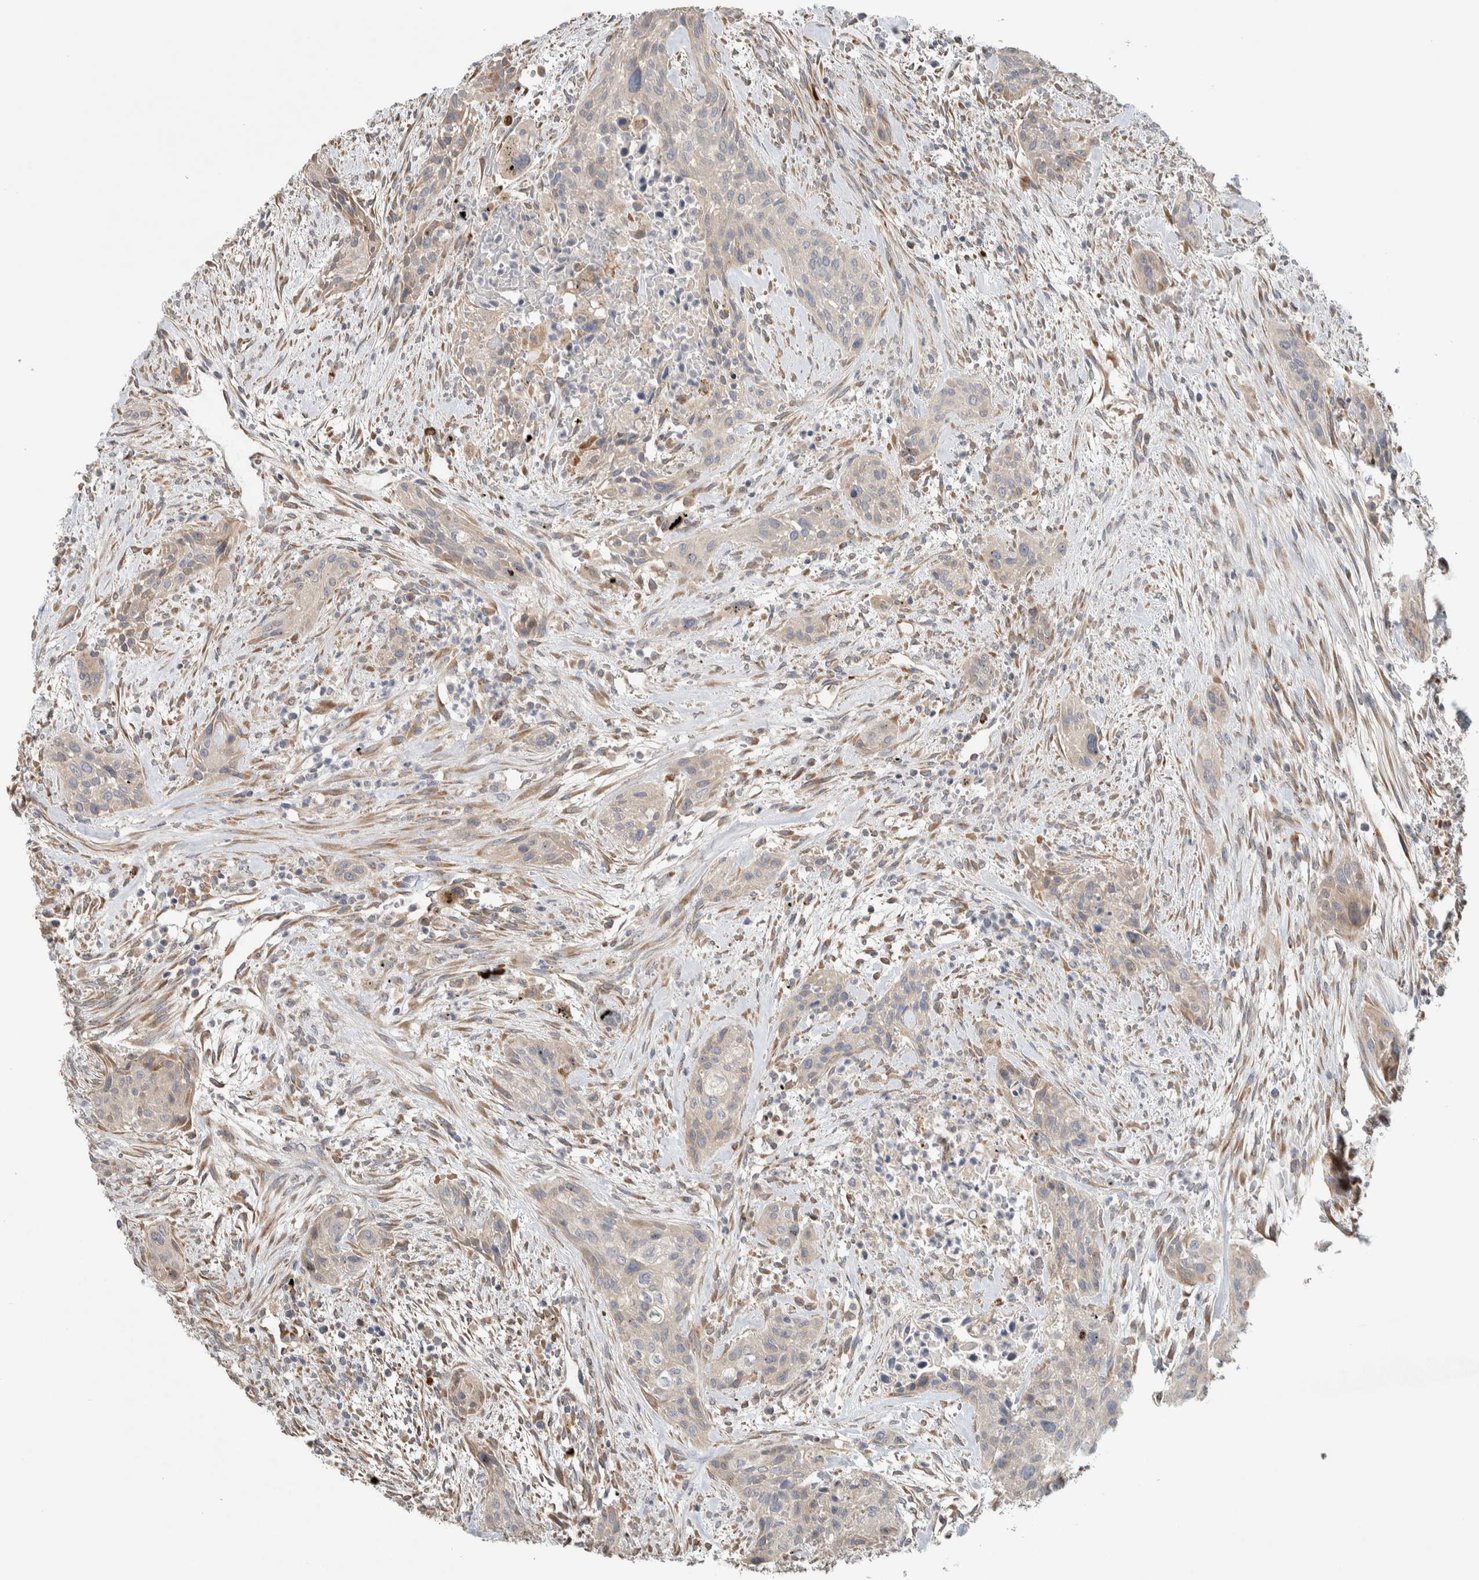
{"staining": {"intensity": "weak", "quantity": "25%-75%", "location": "cytoplasmic/membranous"}, "tissue": "urothelial cancer", "cell_type": "Tumor cells", "image_type": "cancer", "snomed": [{"axis": "morphology", "description": "Urothelial carcinoma, High grade"}, {"axis": "topography", "description": "Urinary bladder"}], "caption": "DAB immunohistochemical staining of high-grade urothelial carcinoma shows weak cytoplasmic/membranous protein expression in about 25%-75% of tumor cells.", "gene": "ADCY8", "patient": {"sex": "male", "age": 35}}